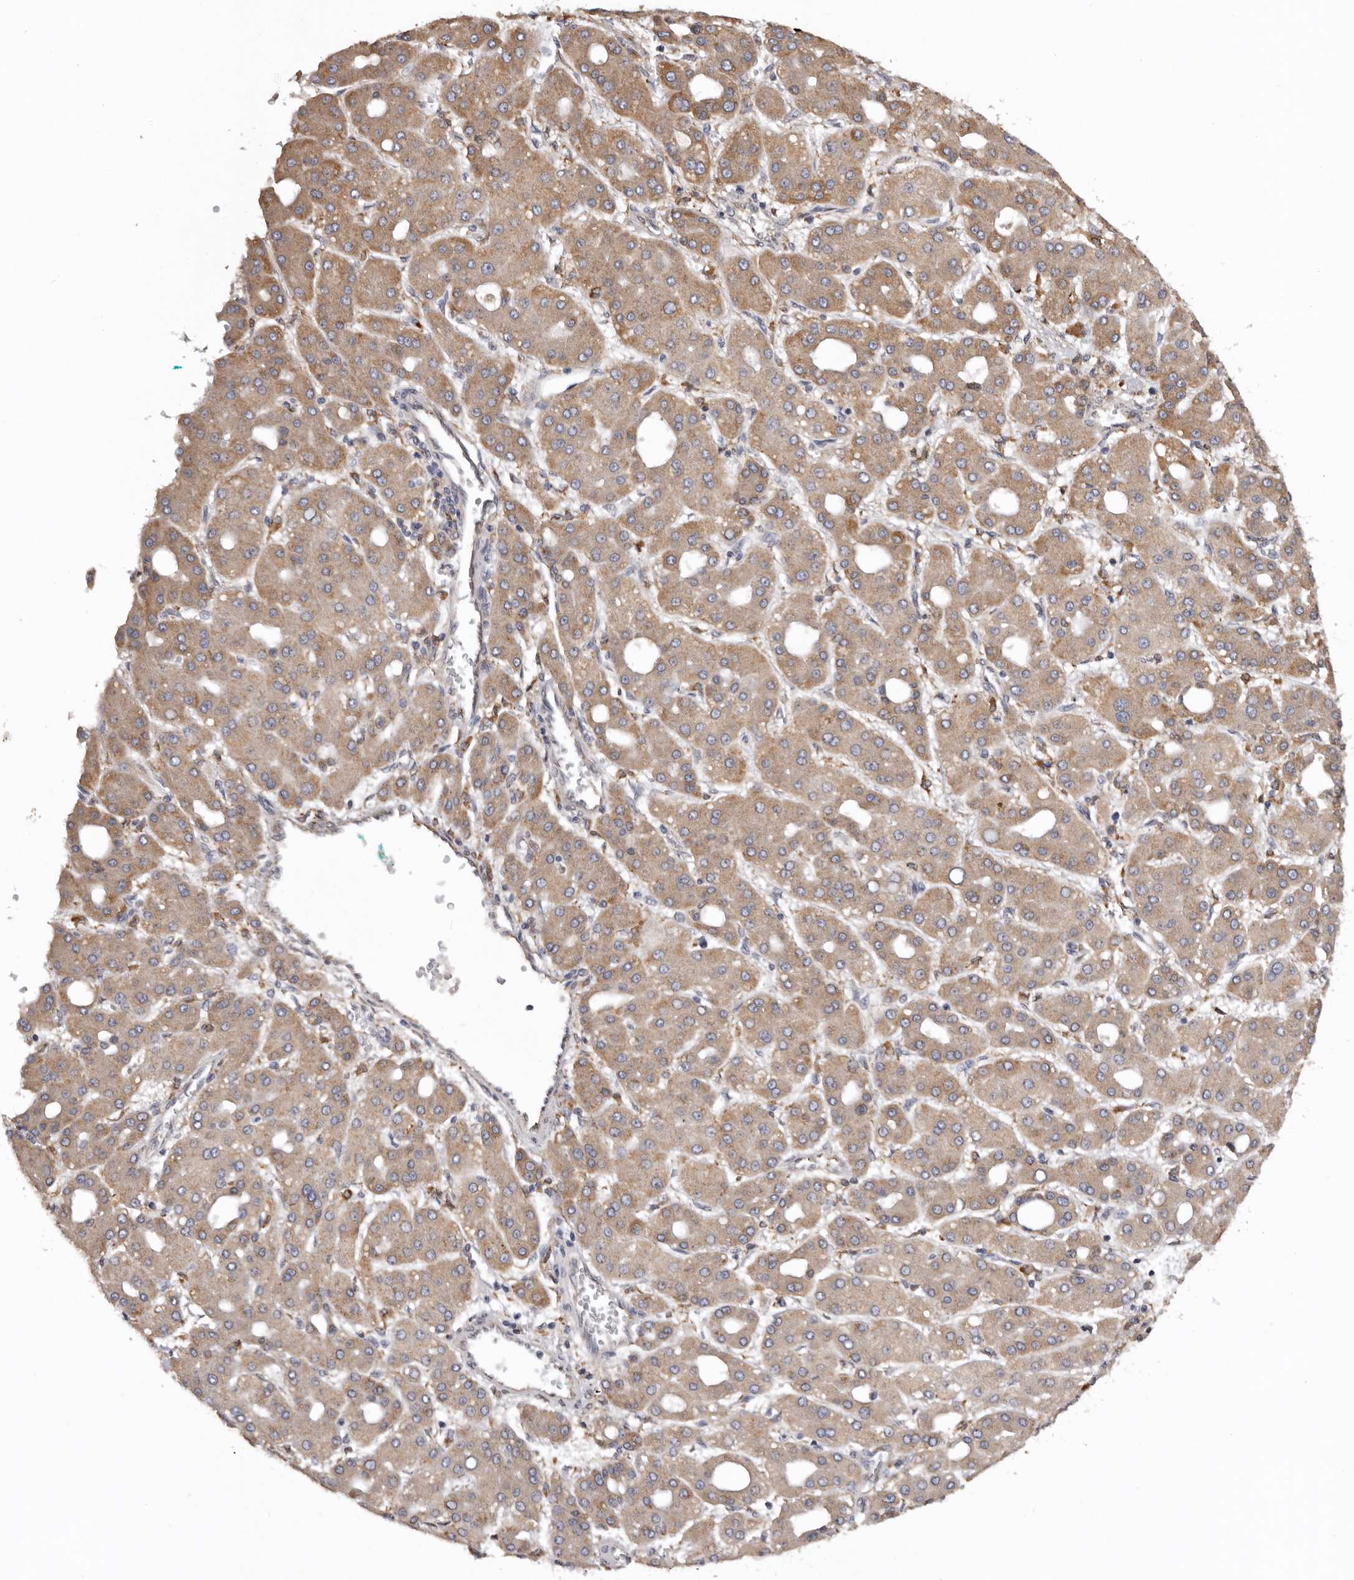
{"staining": {"intensity": "weak", "quantity": ">75%", "location": "cytoplasmic/membranous"}, "tissue": "liver cancer", "cell_type": "Tumor cells", "image_type": "cancer", "snomed": [{"axis": "morphology", "description": "Carcinoma, Hepatocellular, NOS"}, {"axis": "topography", "description": "Liver"}], "caption": "Brown immunohistochemical staining in liver cancer reveals weak cytoplasmic/membranous positivity in about >75% of tumor cells.", "gene": "INKA2", "patient": {"sex": "male", "age": 65}}